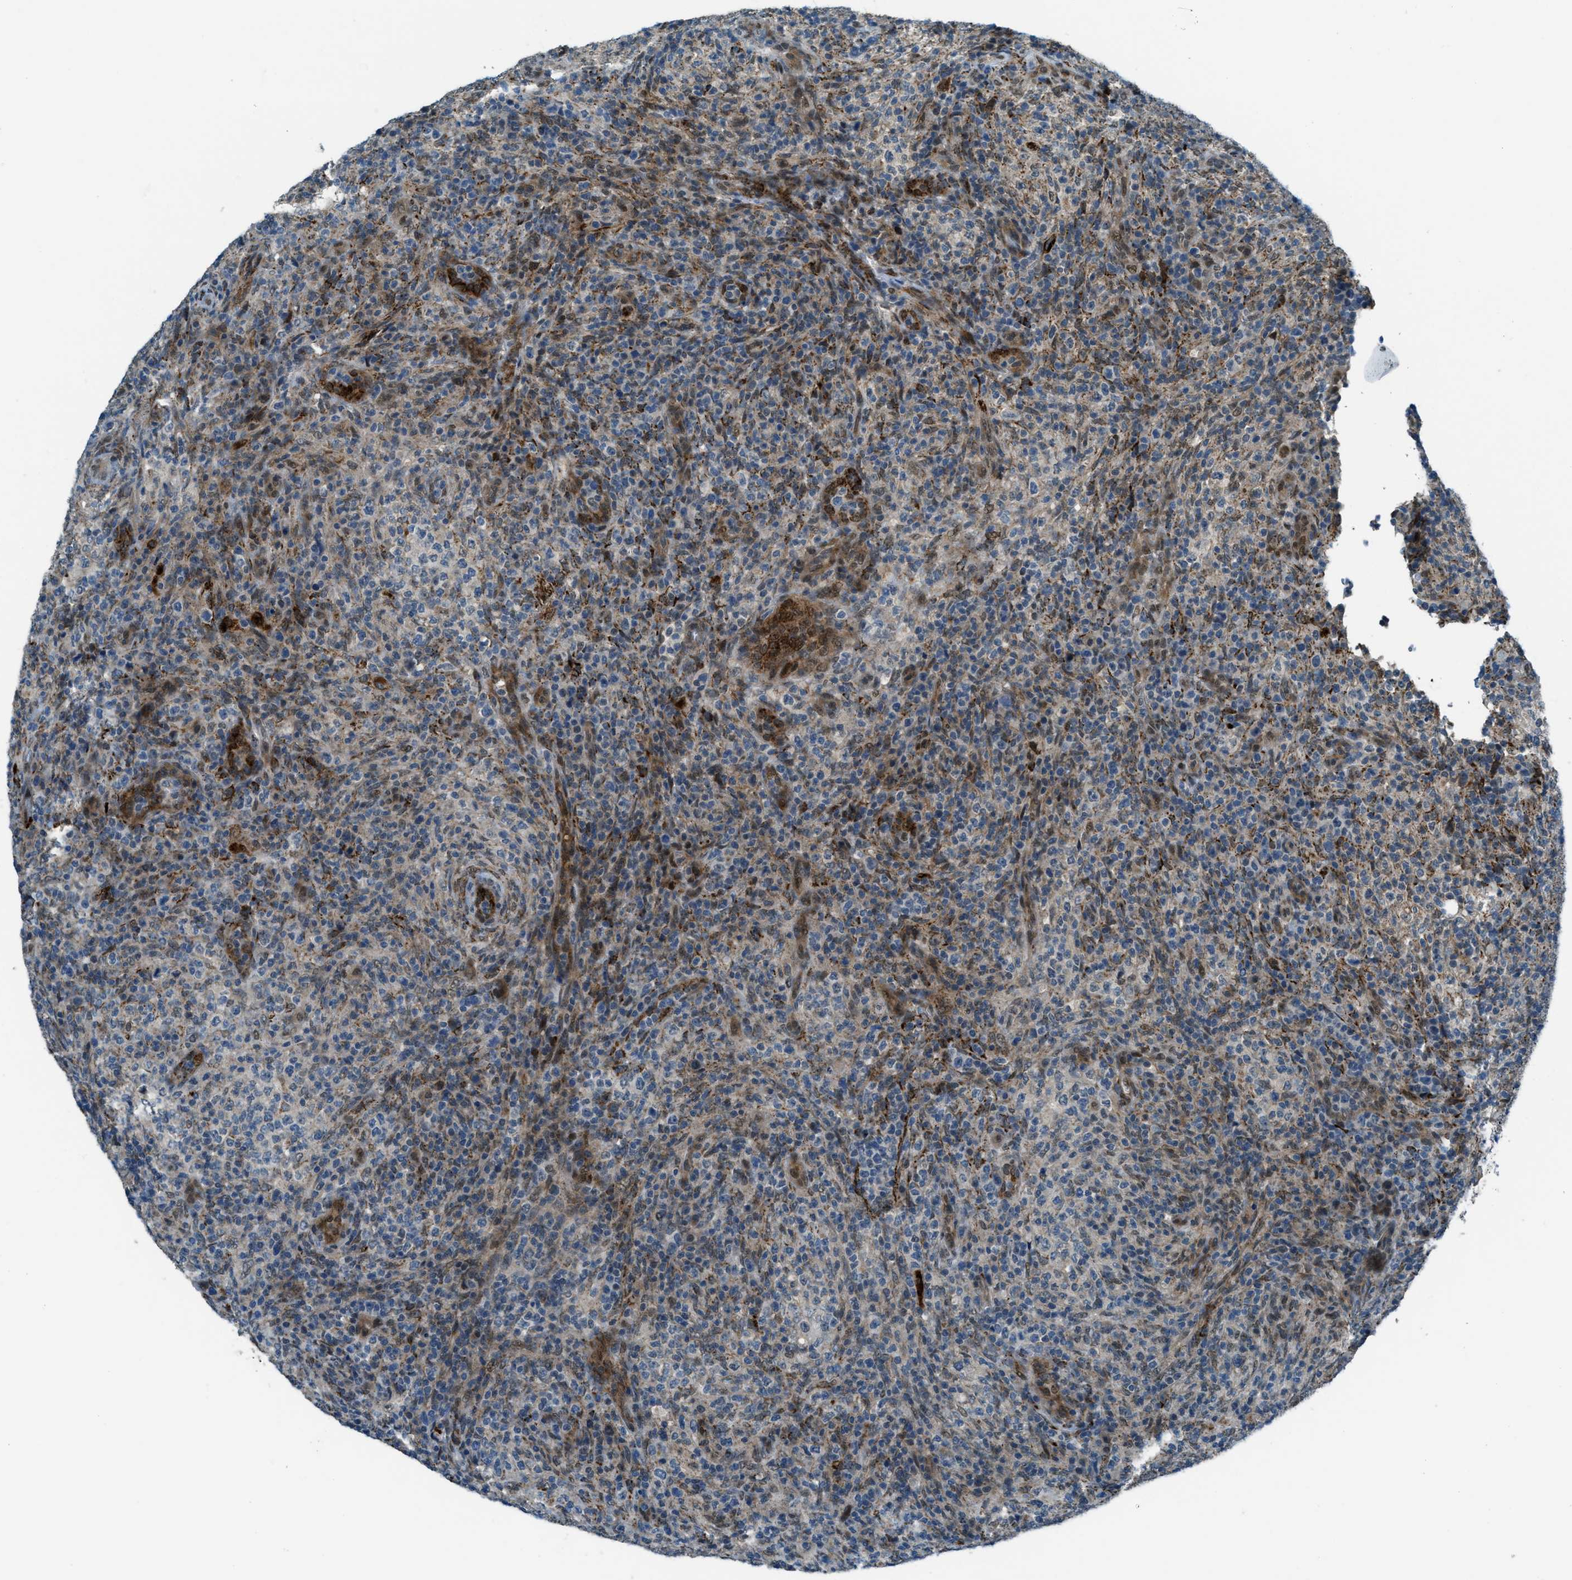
{"staining": {"intensity": "weak", "quantity": "25%-75%", "location": "cytoplasmic/membranous"}, "tissue": "lymphoma", "cell_type": "Tumor cells", "image_type": "cancer", "snomed": [{"axis": "morphology", "description": "Malignant lymphoma, non-Hodgkin's type, High grade"}, {"axis": "topography", "description": "Lymph node"}], "caption": "There is low levels of weak cytoplasmic/membranous positivity in tumor cells of high-grade malignant lymphoma, non-Hodgkin's type, as demonstrated by immunohistochemical staining (brown color).", "gene": "NPEPL1", "patient": {"sex": "female", "age": 76}}